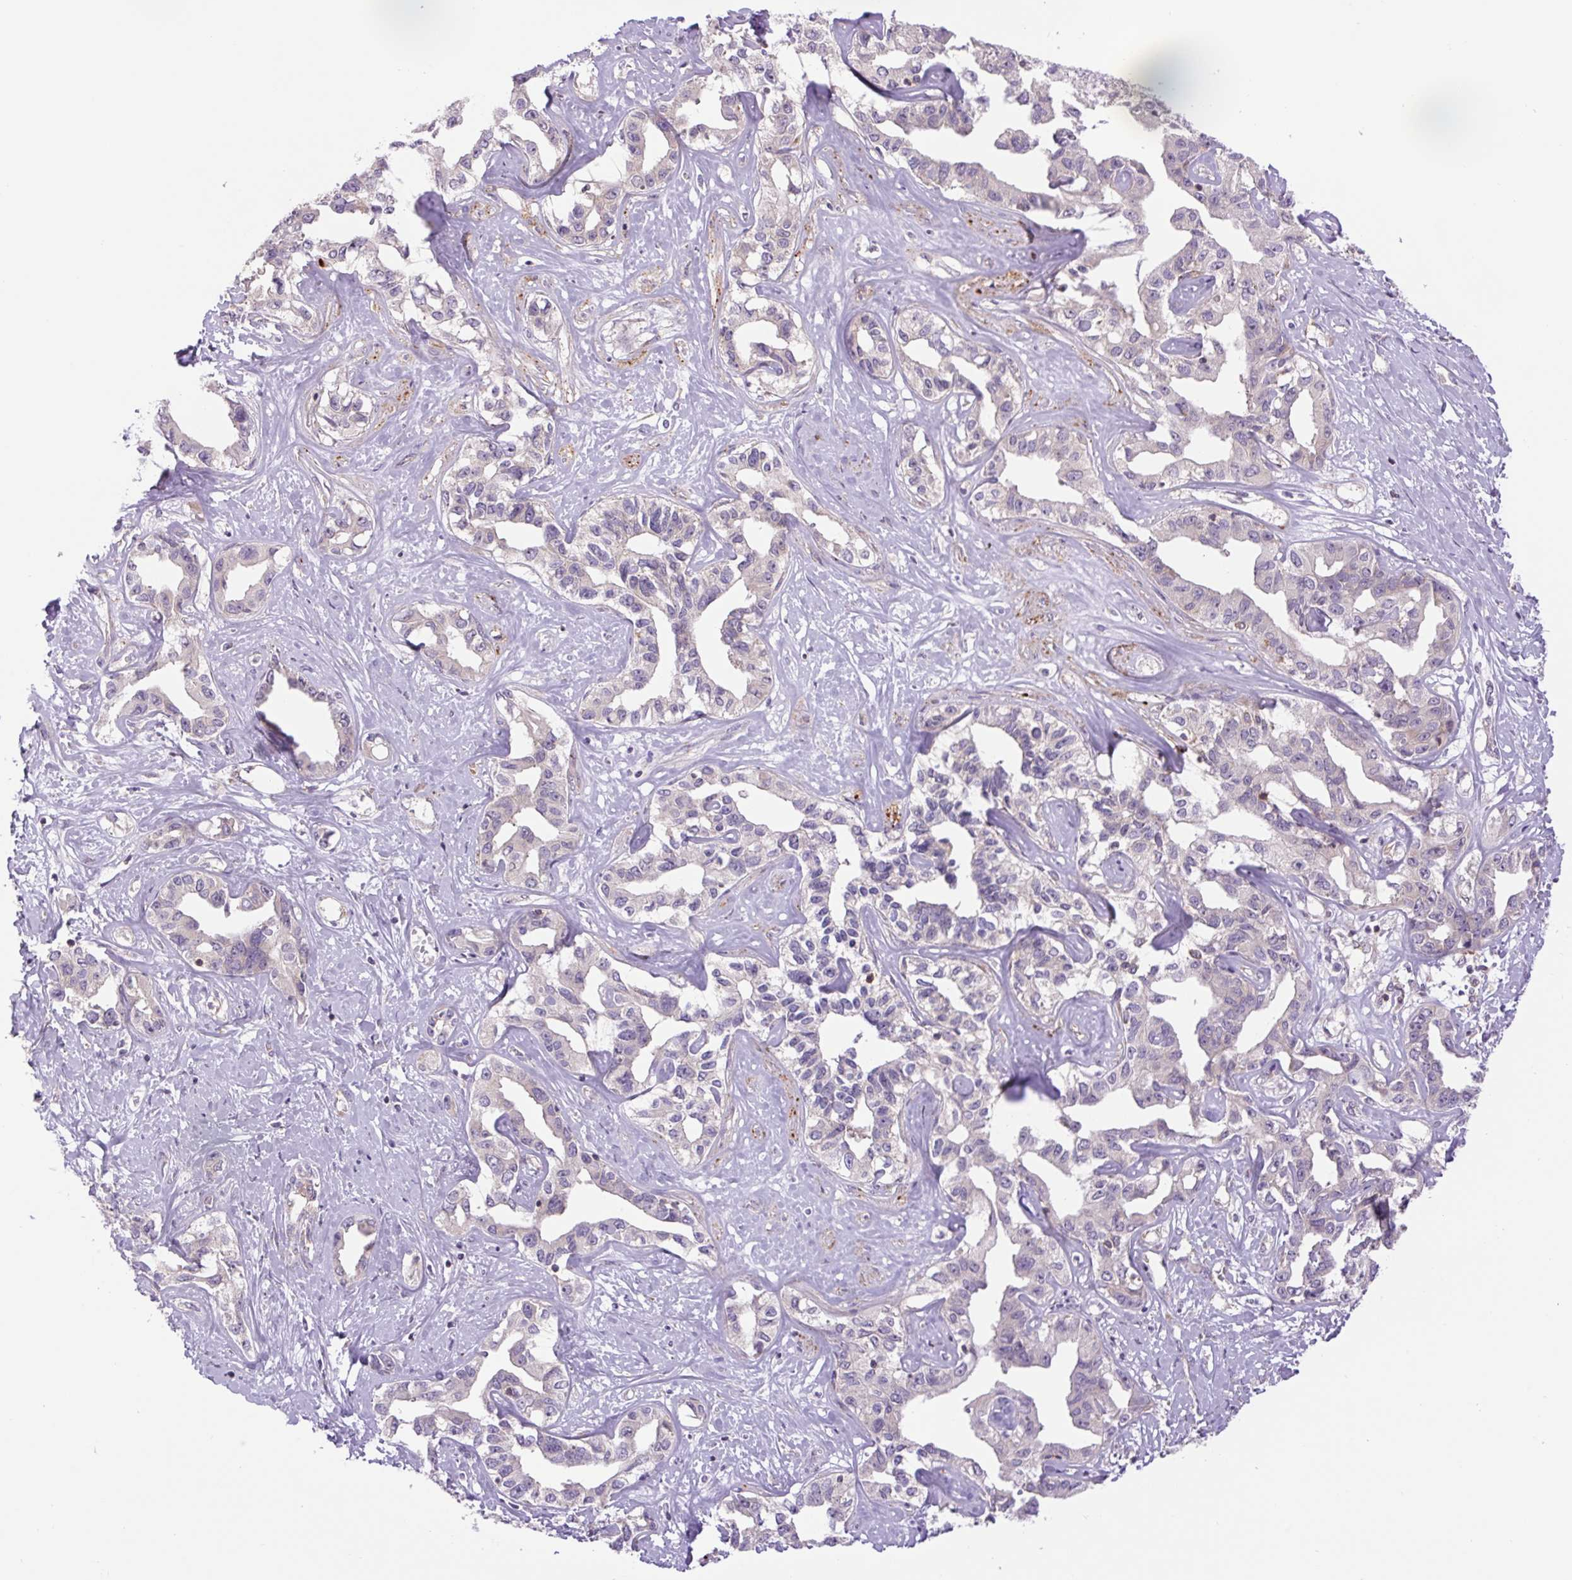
{"staining": {"intensity": "negative", "quantity": "none", "location": "none"}, "tissue": "liver cancer", "cell_type": "Tumor cells", "image_type": "cancer", "snomed": [{"axis": "morphology", "description": "Cholangiocarcinoma"}, {"axis": "topography", "description": "Liver"}], "caption": "High power microscopy micrograph of an immunohistochemistry photomicrograph of liver cancer (cholangiocarcinoma), revealing no significant expression in tumor cells.", "gene": "MINK1", "patient": {"sex": "male", "age": 59}}